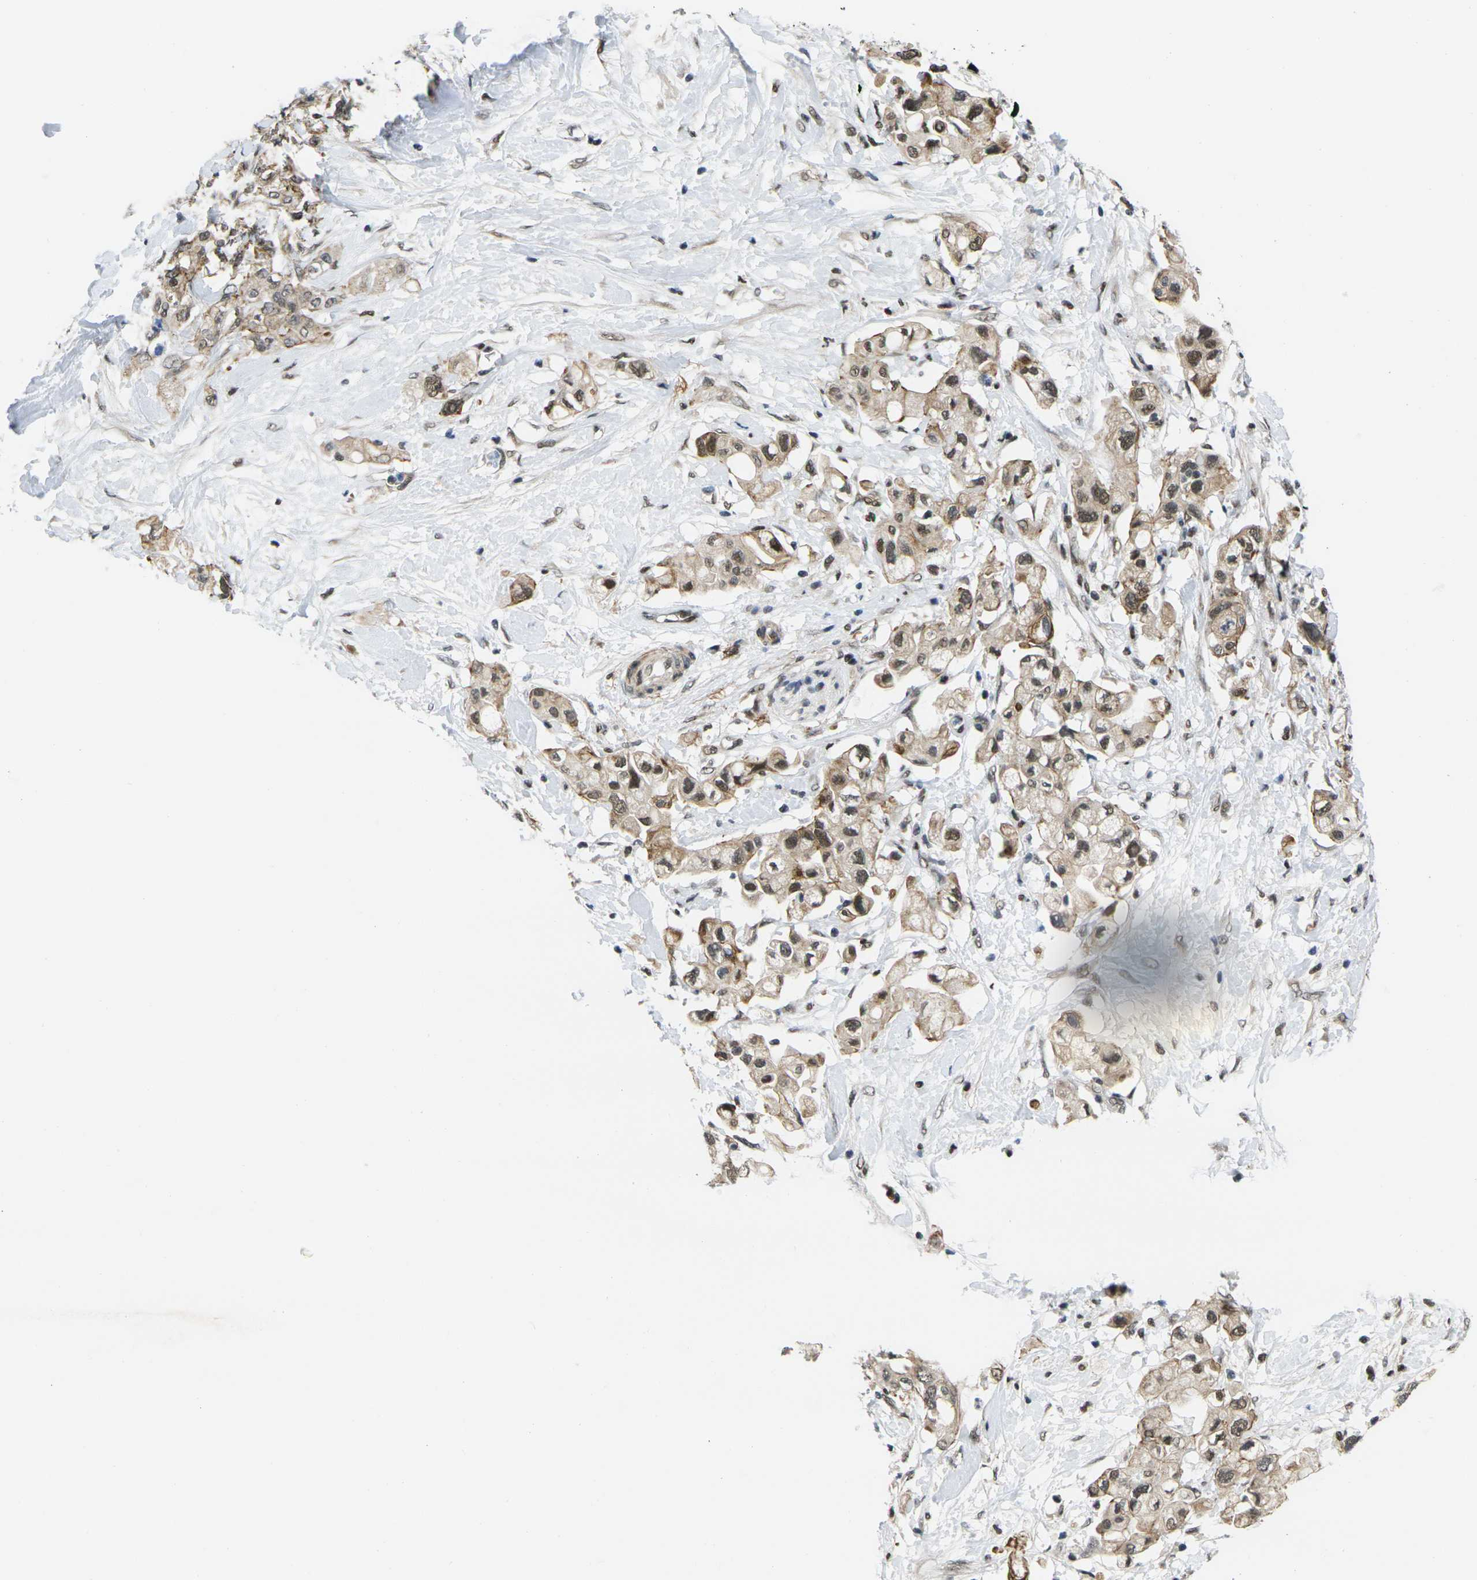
{"staining": {"intensity": "moderate", "quantity": ">75%", "location": "cytoplasmic/membranous,nuclear"}, "tissue": "pancreatic cancer", "cell_type": "Tumor cells", "image_type": "cancer", "snomed": [{"axis": "morphology", "description": "Adenocarcinoma, NOS"}, {"axis": "topography", "description": "Pancreas"}], "caption": "A histopathology image of adenocarcinoma (pancreatic) stained for a protein demonstrates moderate cytoplasmic/membranous and nuclear brown staining in tumor cells. The staining was performed using DAB to visualize the protein expression in brown, while the nuclei were stained in blue with hematoxylin (Magnification: 20x).", "gene": "RBM7", "patient": {"sex": "female", "age": 56}}